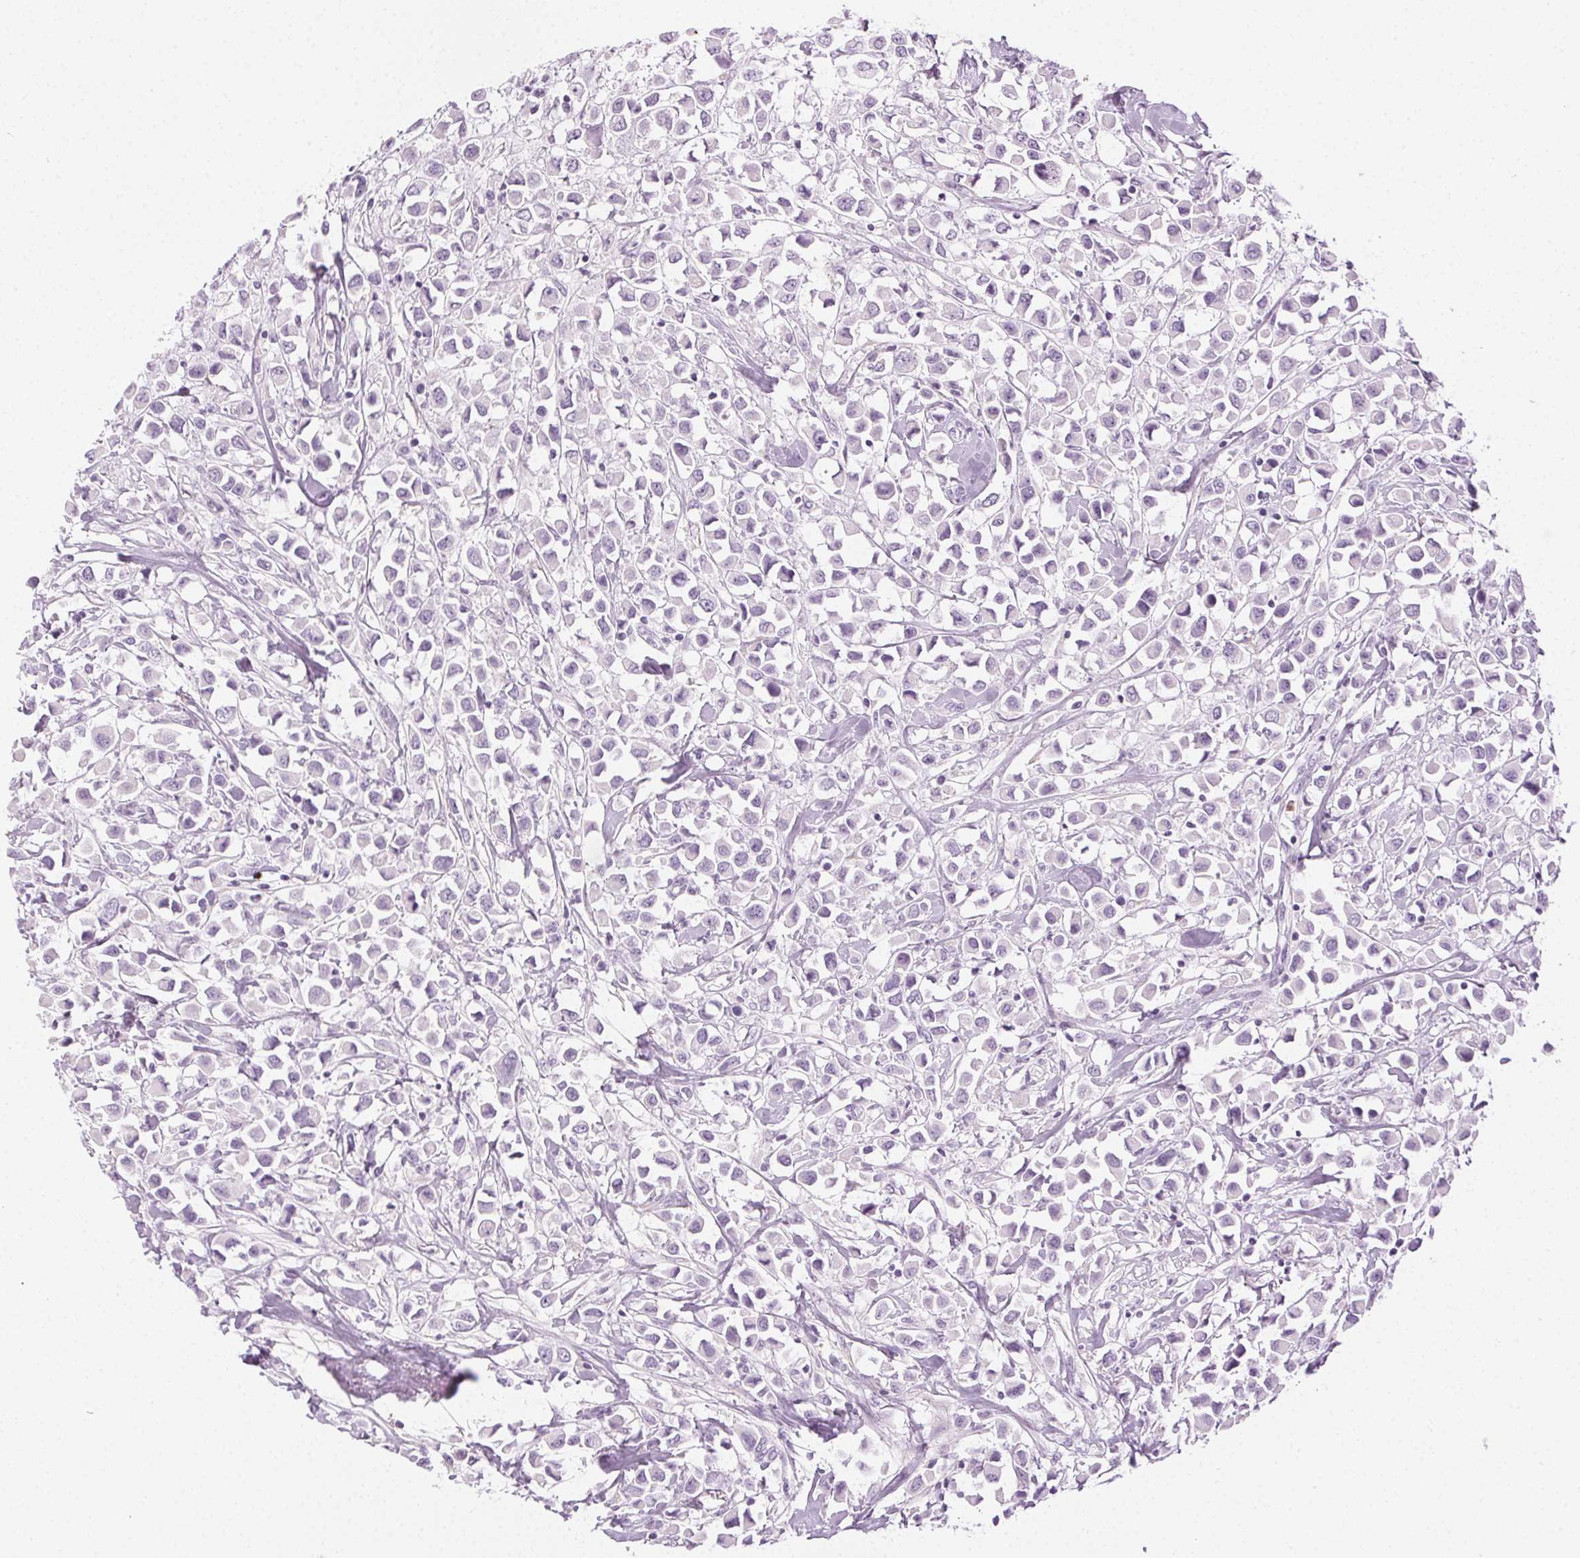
{"staining": {"intensity": "negative", "quantity": "none", "location": "none"}, "tissue": "breast cancer", "cell_type": "Tumor cells", "image_type": "cancer", "snomed": [{"axis": "morphology", "description": "Duct carcinoma"}, {"axis": "topography", "description": "Breast"}], "caption": "This is an IHC photomicrograph of human infiltrating ductal carcinoma (breast). There is no expression in tumor cells.", "gene": "MPO", "patient": {"sex": "female", "age": 61}}